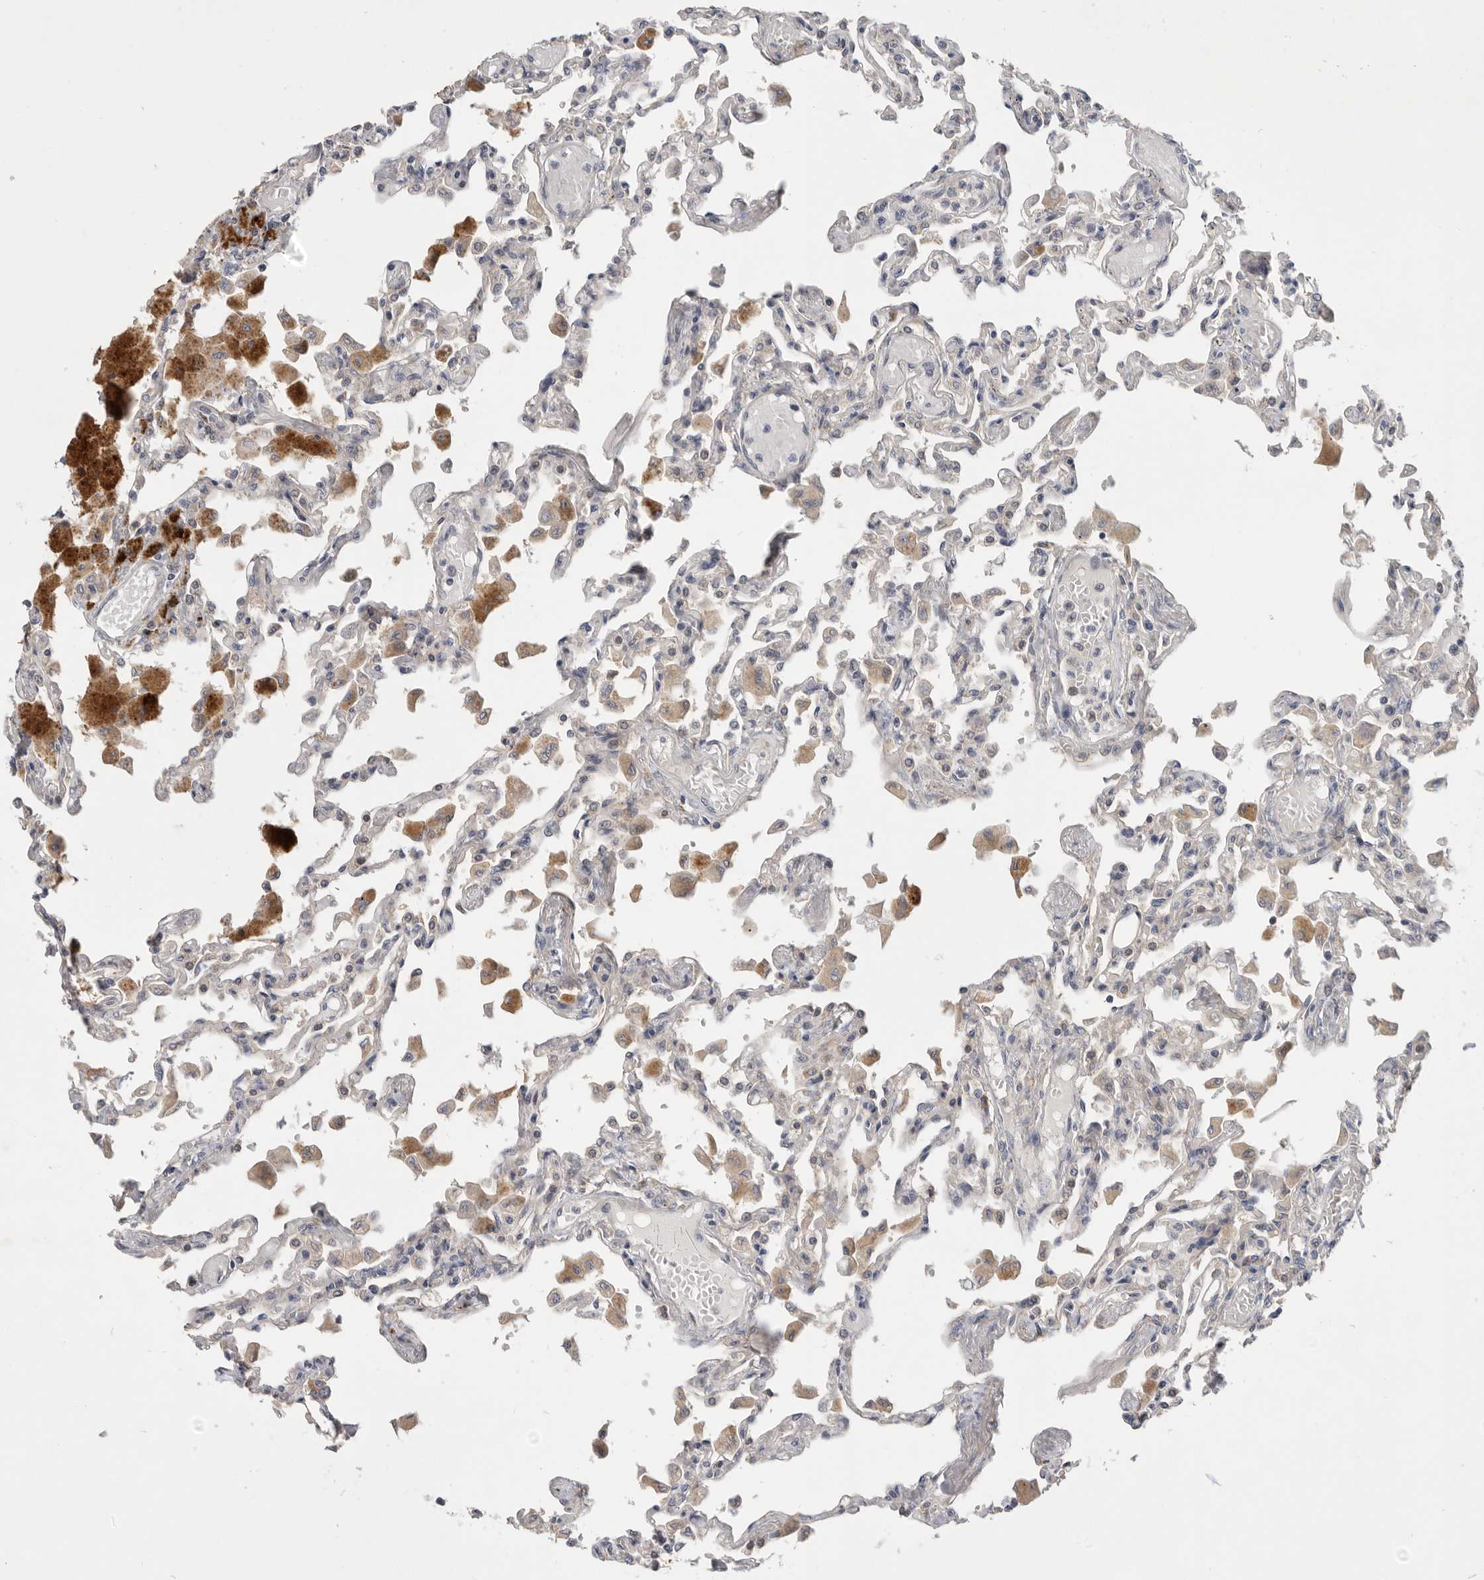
{"staining": {"intensity": "moderate", "quantity": "<25%", "location": "cytoplasmic/membranous"}, "tissue": "lung", "cell_type": "Alveolar cells", "image_type": "normal", "snomed": [{"axis": "morphology", "description": "Normal tissue, NOS"}, {"axis": "topography", "description": "Bronchus"}, {"axis": "topography", "description": "Lung"}], "caption": "Brown immunohistochemical staining in benign lung demonstrates moderate cytoplasmic/membranous positivity in about <25% of alveolar cells. Immunohistochemistry stains the protein of interest in brown and the nuclei are stained blue.", "gene": "MTFR1L", "patient": {"sex": "female", "age": 49}}